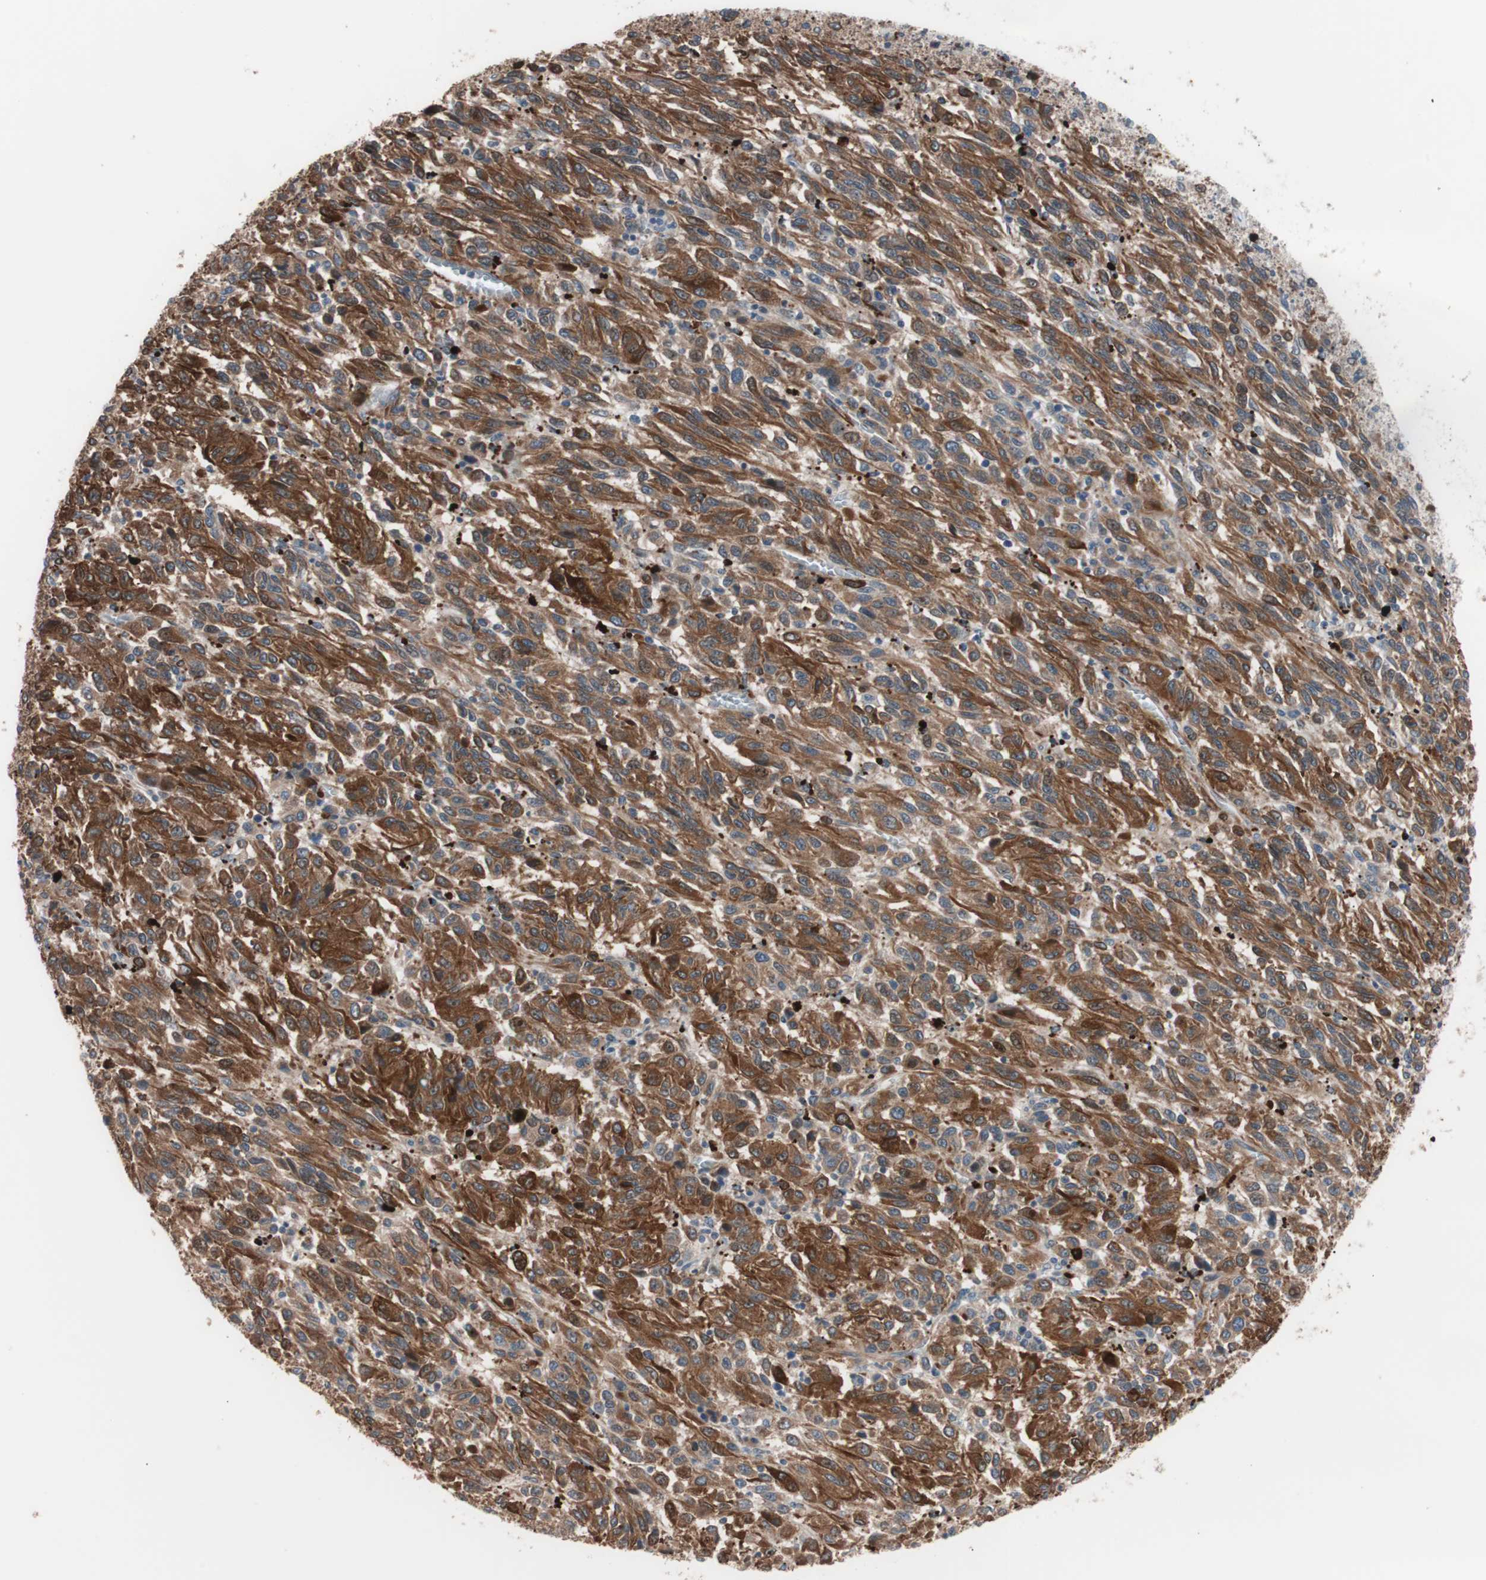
{"staining": {"intensity": "strong", "quantity": ">75%", "location": "cytoplasmic/membranous"}, "tissue": "melanoma", "cell_type": "Tumor cells", "image_type": "cancer", "snomed": [{"axis": "morphology", "description": "Malignant melanoma, Metastatic site"}, {"axis": "topography", "description": "Lung"}], "caption": "Human malignant melanoma (metastatic site) stained for a protein (brown) demonstrates strong cytoplasmic/membranous positive expression in approximately >75% of tumor cells.", "gene": "SMG1", "patient": {"sex": "male", "age": 64}}